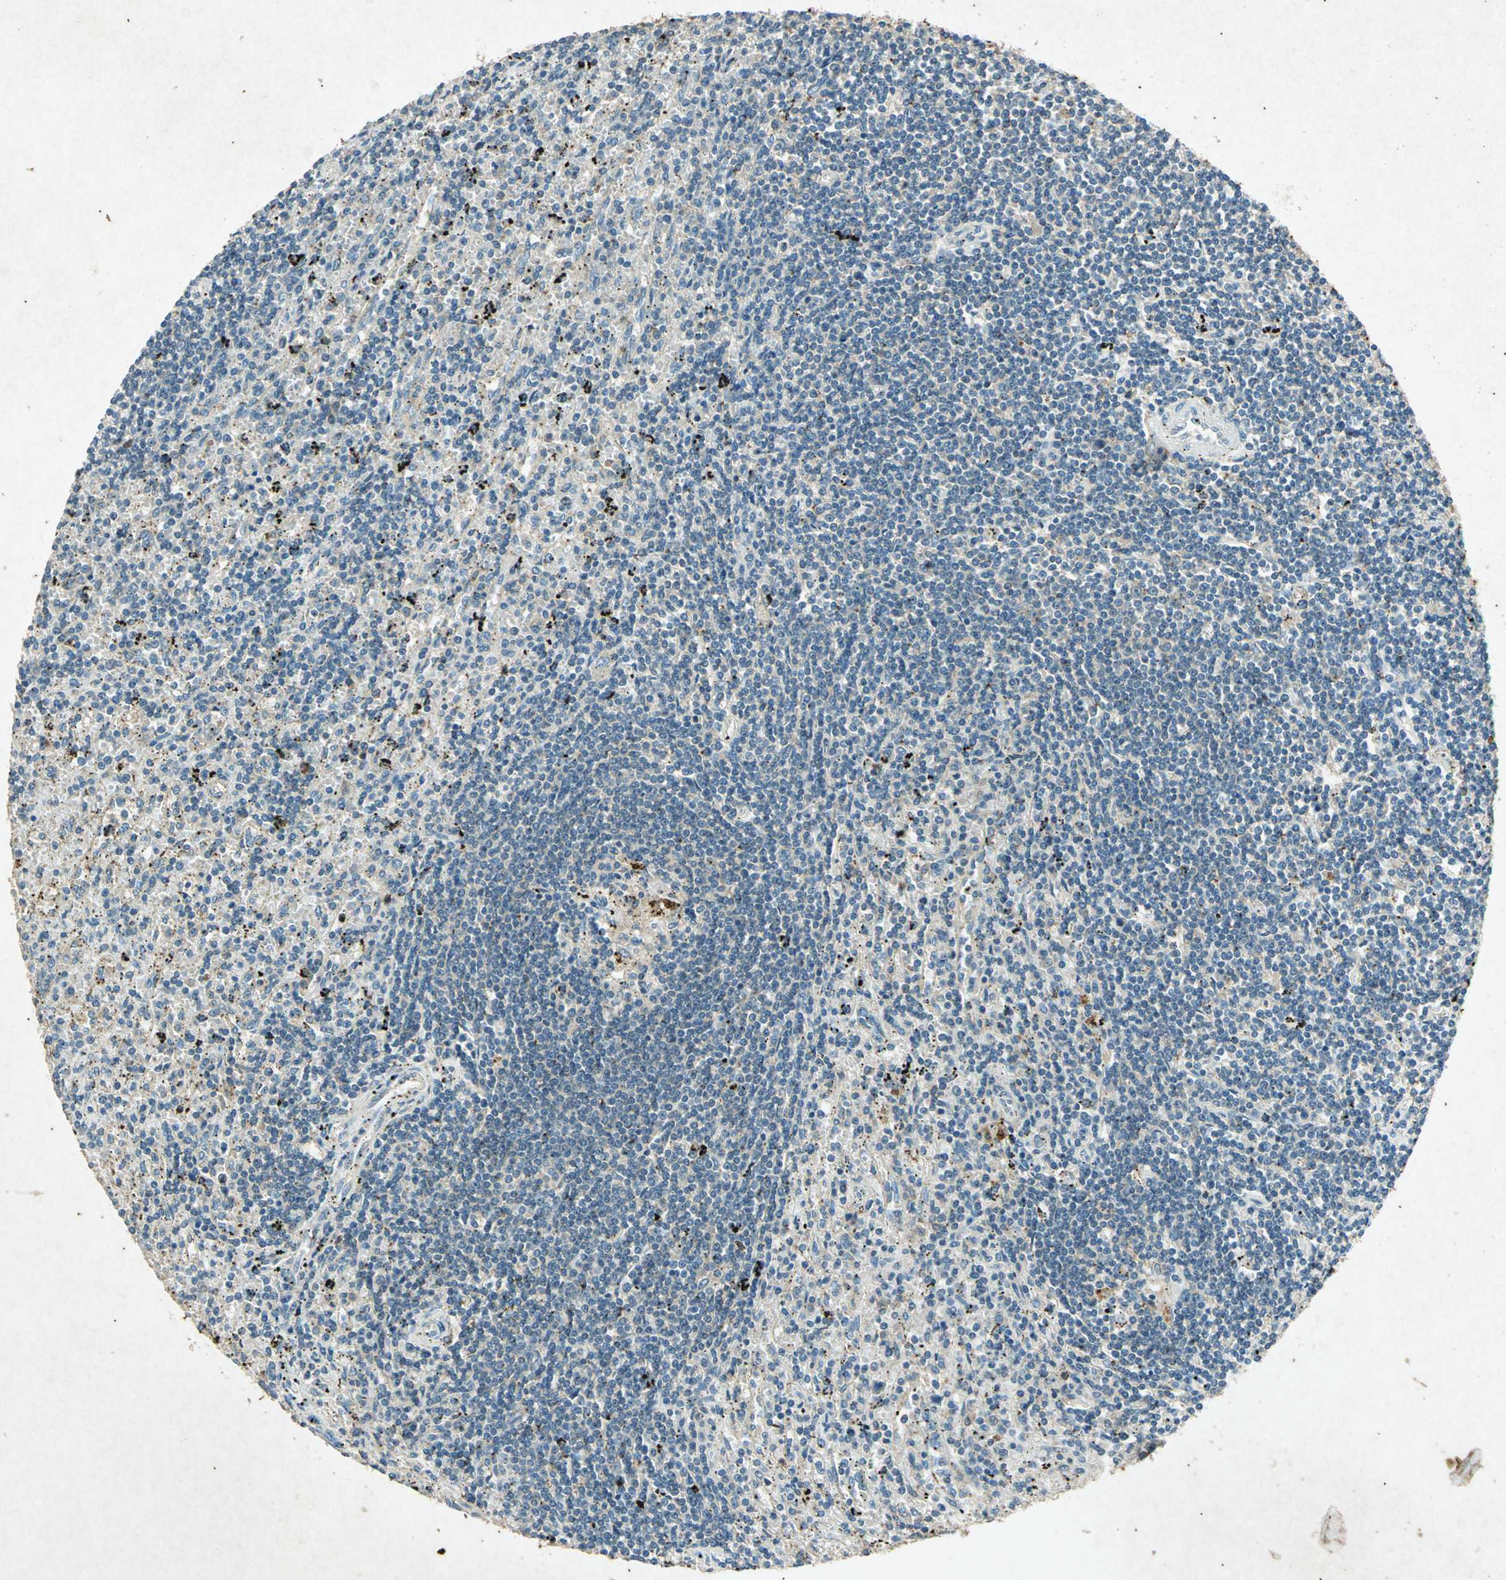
{"staining": {"intensity": "negative", "quantity": "none", "location": "none"}, "tissue": "lymphoma", "cell_type": "Tumor cells", "image_type": "cancer", "snomed": [{"axis": "morphology", "description": "Malignant lymphoma, non-Hodgkin's type, Low grade"}, {"axis": "topography", "description": "Spleen"}], "caption": "This is a photomicrograph of immunohistochemistry (IHC) staining of lymphoma, which shows no positivity in tumor cells.", "gene": "PSEN1", "patient": {"sex": "male", "age": 76}}